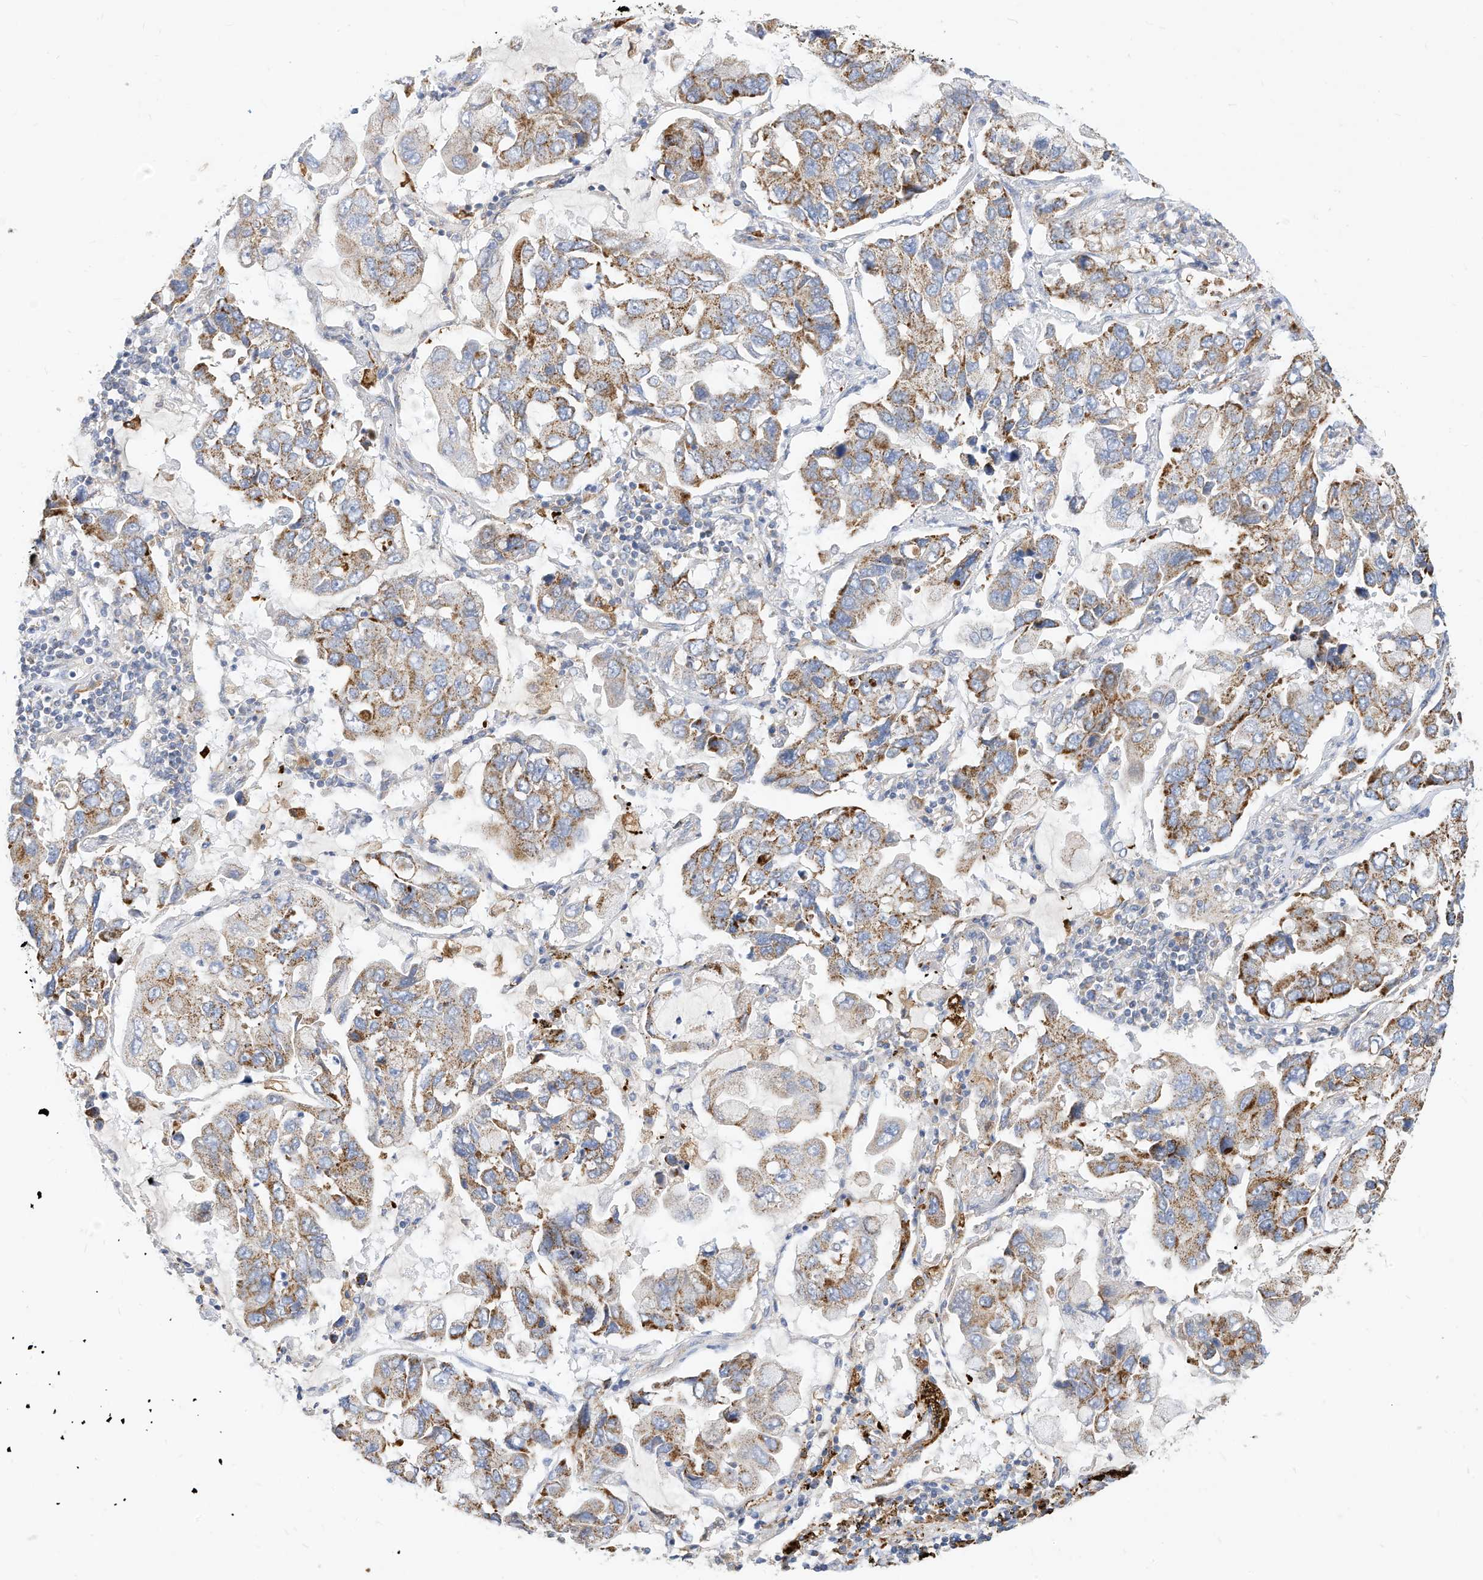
{"staining": {"intensity": "moderate", "quantity": ">75%", "location": "cytoplasmic/membranous"}, "tissue": "lung cancer", "cell_type": "Tumor cells", "image_type": "cancer", "snomed": [{"axis": "morphology", "description": "Adenocarcinoma, NOS"}, {"axis": "topography", "description": "Lung"}], "caption": "IHC (DAB (3,3'-diaminobenzidine)) staining of human lung adenocarcinoma exhibits moderate cytoplasmic/membranous protein positivity in approximately >75% of tumor cells. IHC stains the protein of interest in brown and the nuclei are stained blue.", "gene": "RHOH", "patient": {"sex": "male", "age": 64}}